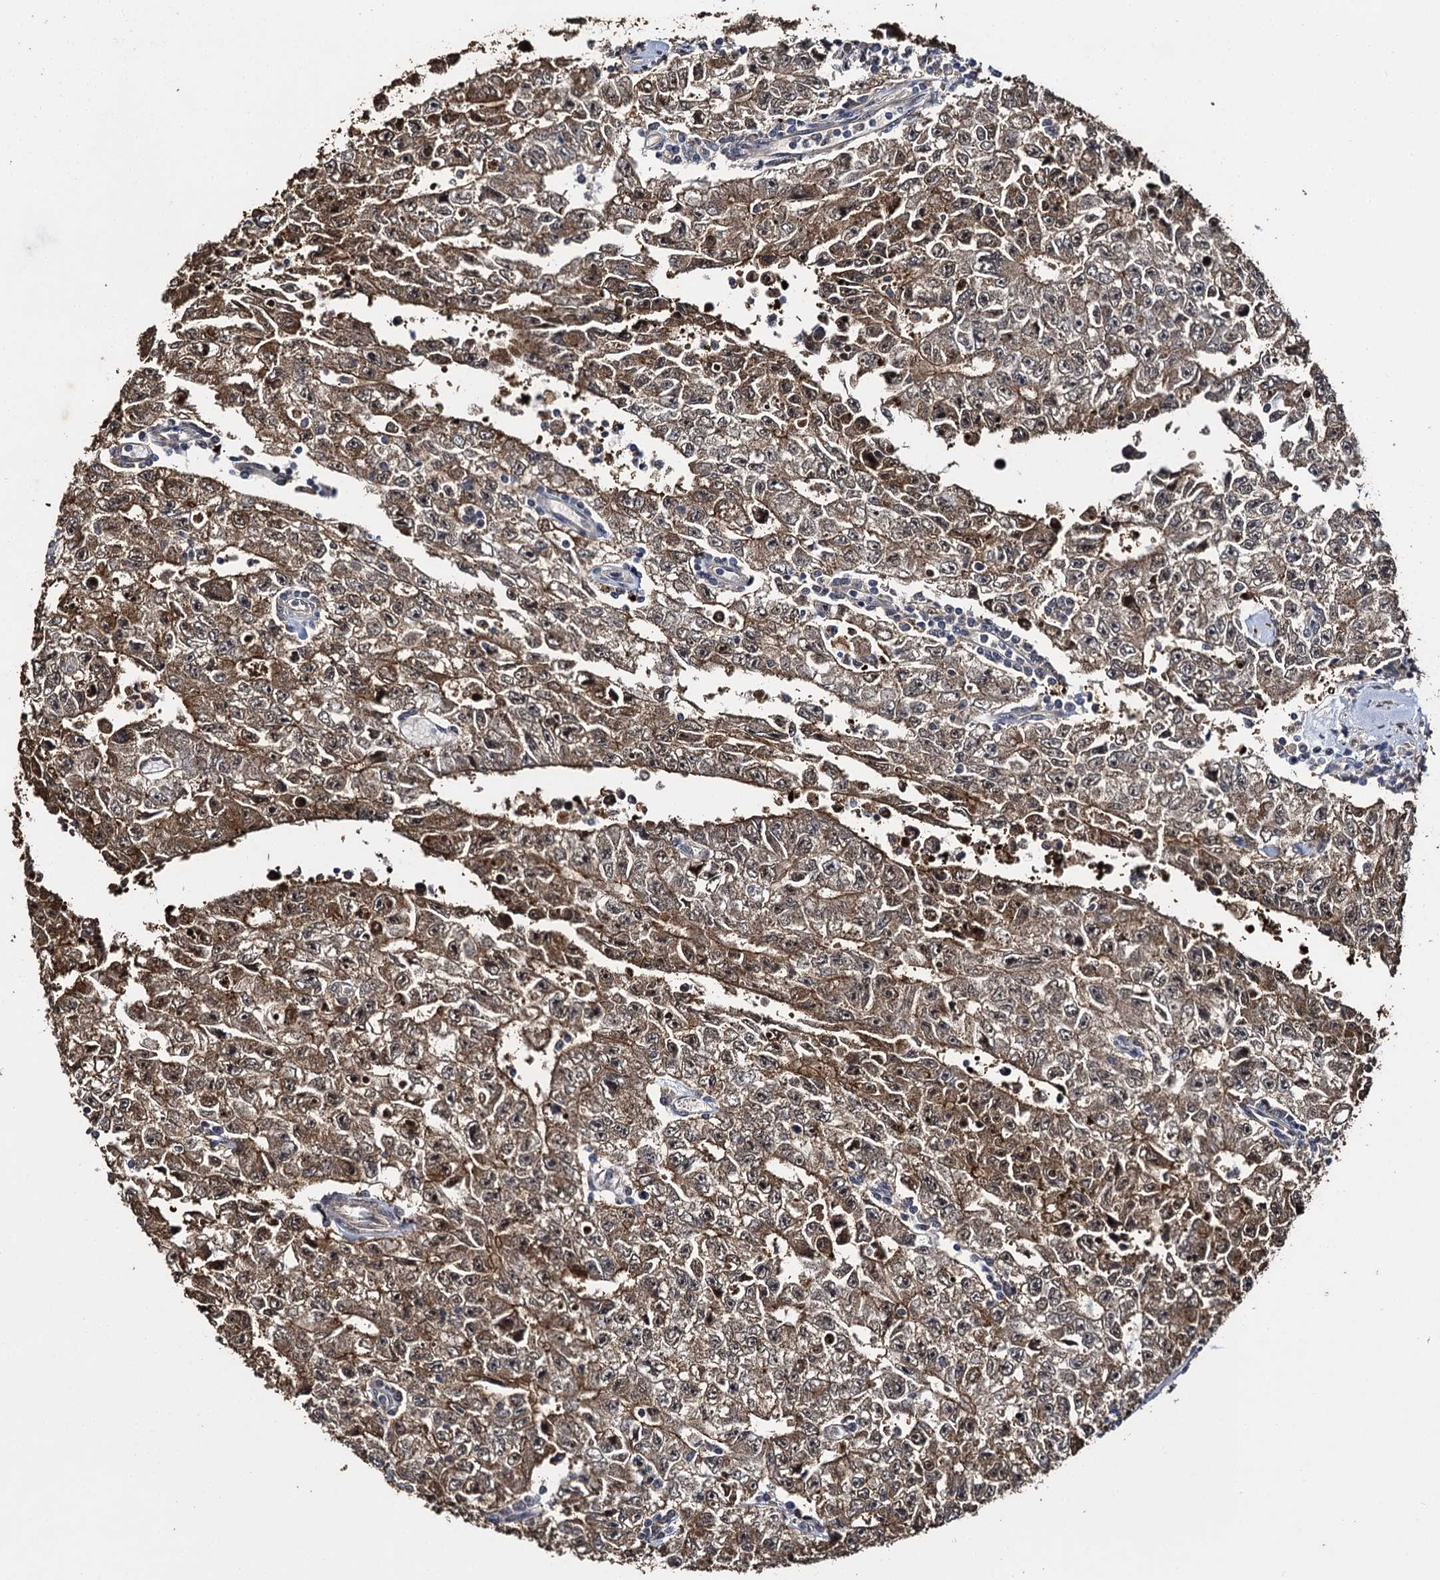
{"staining": {"intensity": "moderate", "quantity": ">75%", "location": "cytoplasmic/membranous"}, "tissue": "testis cancer", "cell_type": "Tumor cells", "image_type": "cancer", "snomed": [{"axis": "morphology", "description": "Carcinoma, Embryonal, NOS"}, {"axis": "topography", "description": "Testis"}], "caption": "Immunohistochemistry (IHC) (DAB) staining of human embryonal carcinoma (testis) reveals moderate cytoplasmic/membranous protein staining in approximately >75% of tumor cells. The staining was performed using DAB, with brown indicating positive protein expression. Nuclei are stained blue with hematoxylin.", "gene": "SLC46A3", "patient": {"sex": "male", "age": 17}}